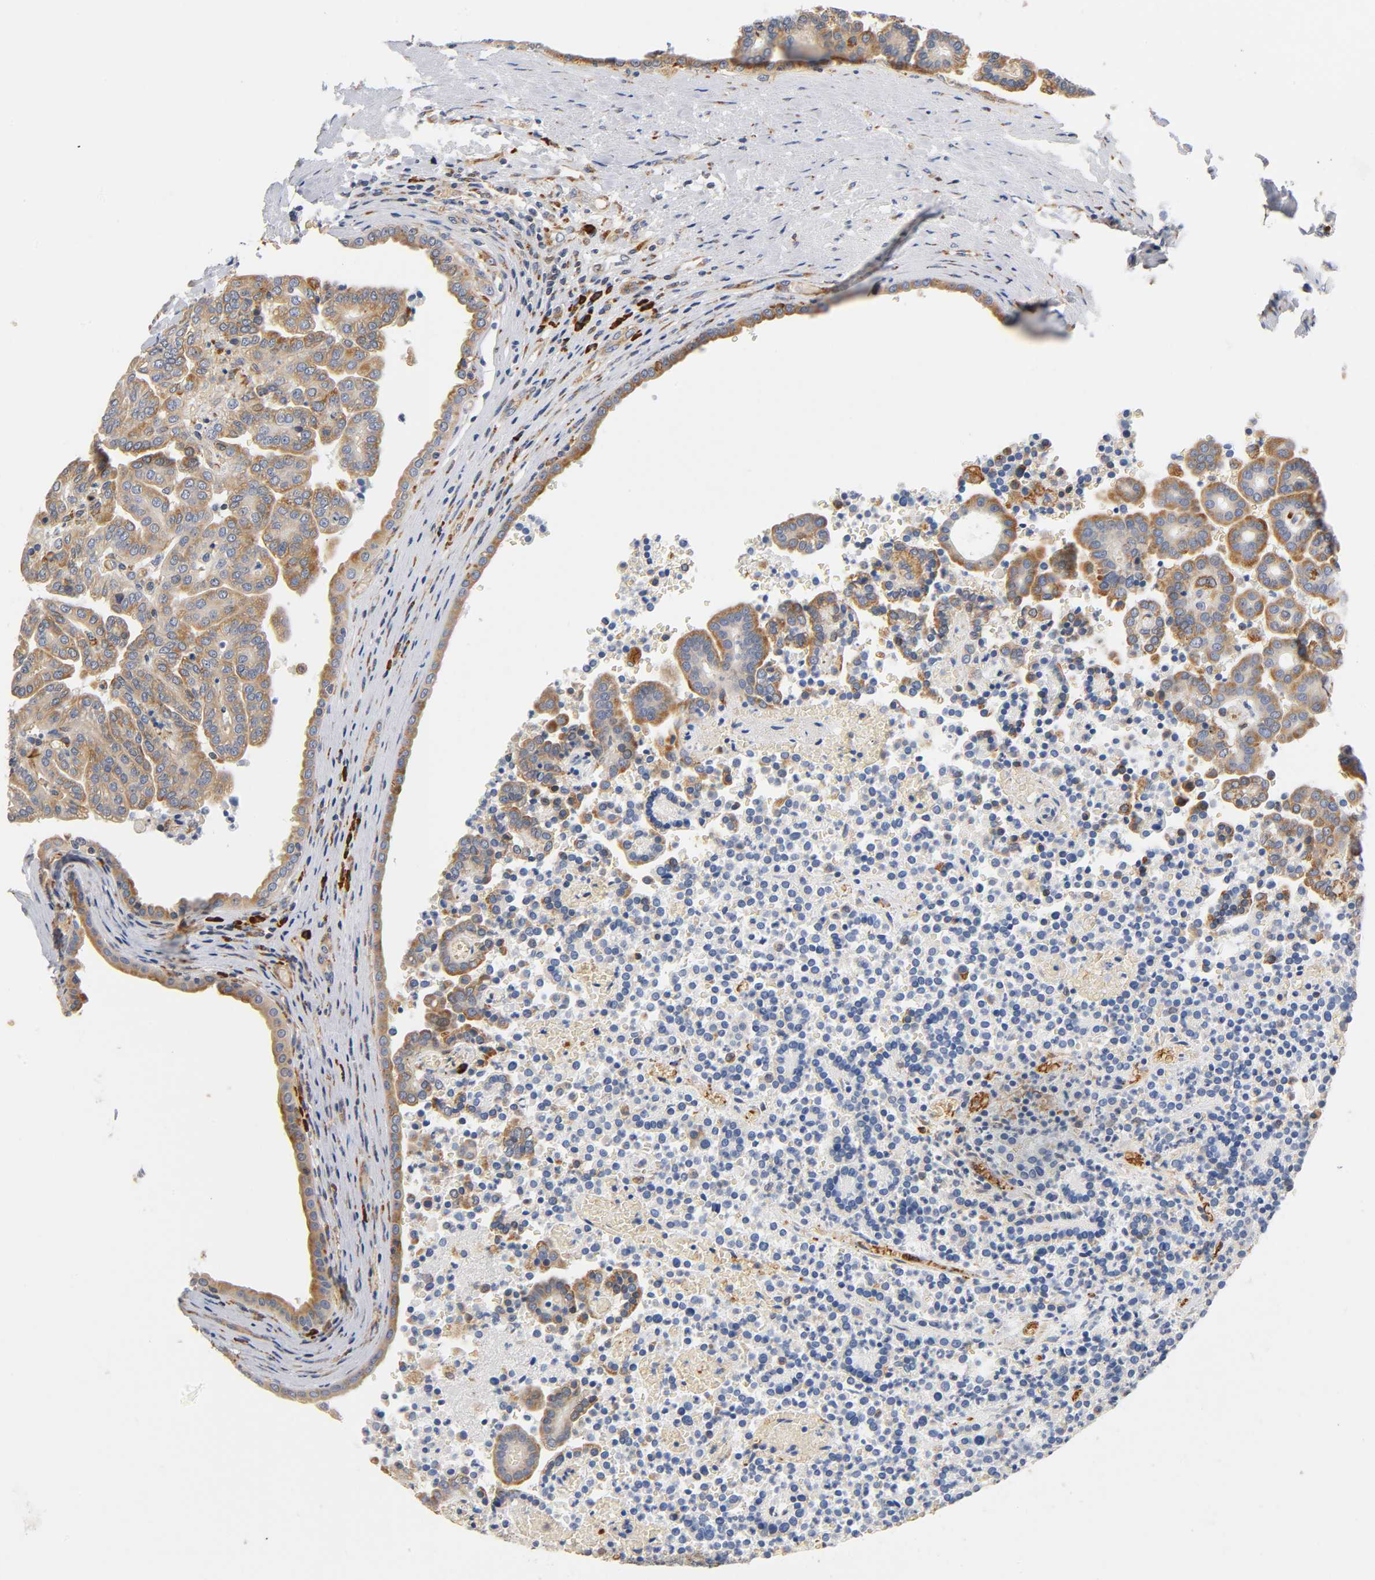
{"staining": {"intensity": "moderate", "quantity": "25%-75%", "location": "cytoplasmic/membranous"}, "tissue": "renal cancer", "cell_type": "Tumor cells", "image_type": "cancer", "snomed": [{"axis": "morphology", "description": "Adenocarcinoma, NOS"}, {"axis": "topography", "description": "Kidney"}], "caption": "Approximately 25%-75% of tumor cells in renal cancer exhibit moderate cytoplasmic/membranous protein expression as visualized by brown immunohistochemical staining.", "gene": "UCKL1", "patient": {"sex": "male", "age": 61}}